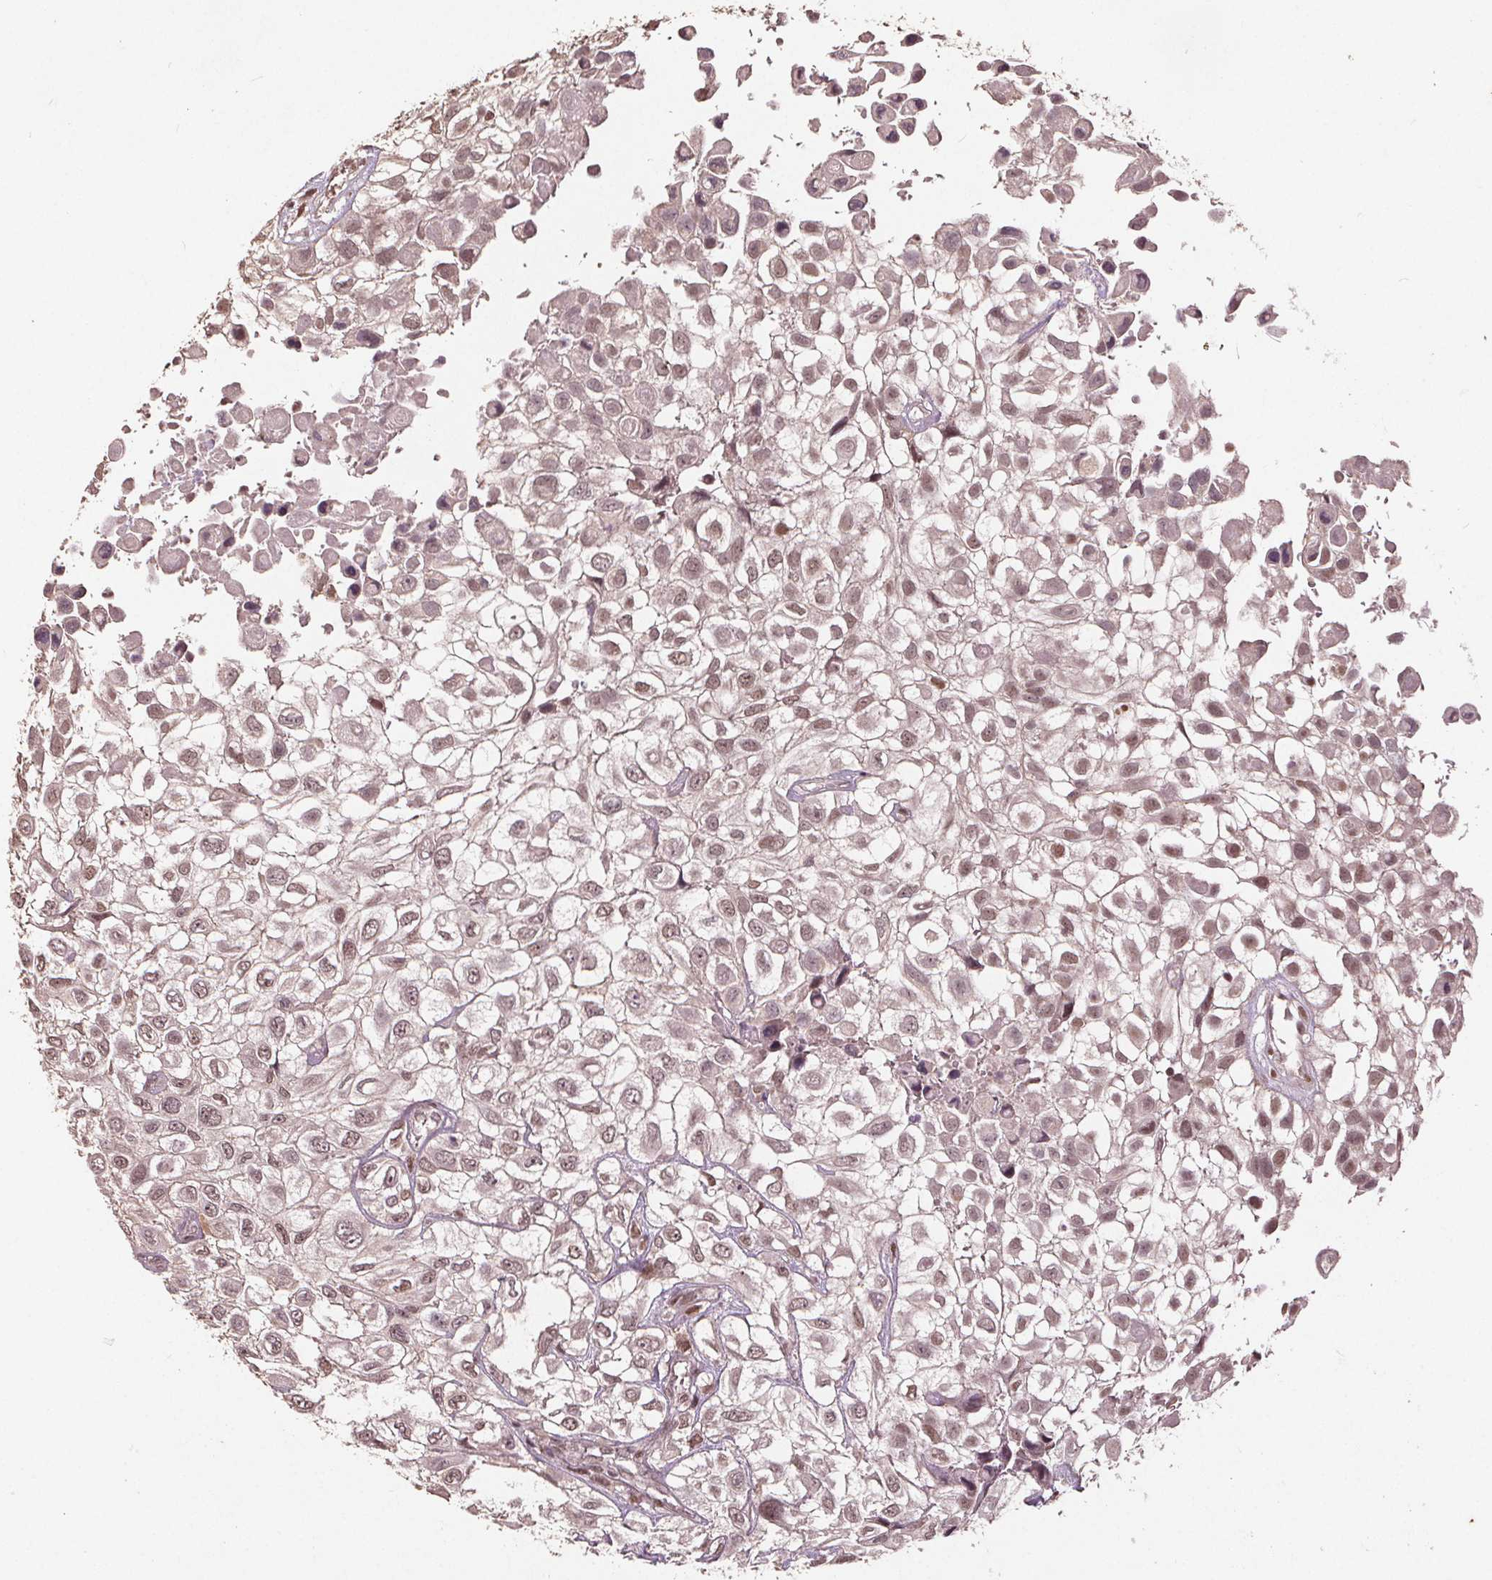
{"staining": {"intensity": "weak", "quantity": ">75%", "location": "nuclear"}, "tissue": "urothelial cancer", "cell_type": "Tumor cells", "image_type": "cancer", "snomed": [{"axis": "morphology", "description": "Urothelial carcinoma, High grade"}, {"axis": "topography", "description": "Urinary bladder"}], "caption": "This micrograph shows urothelial carcinoma (high-grade) stained with immunohistochemistry to label a protein in brown. The nuclear of tumor cells show weak positivity for the protein. Nuclei are counter-stained blue.", "gene": "DNMT3B", "patient": {"sex": "male", "age": 56}}